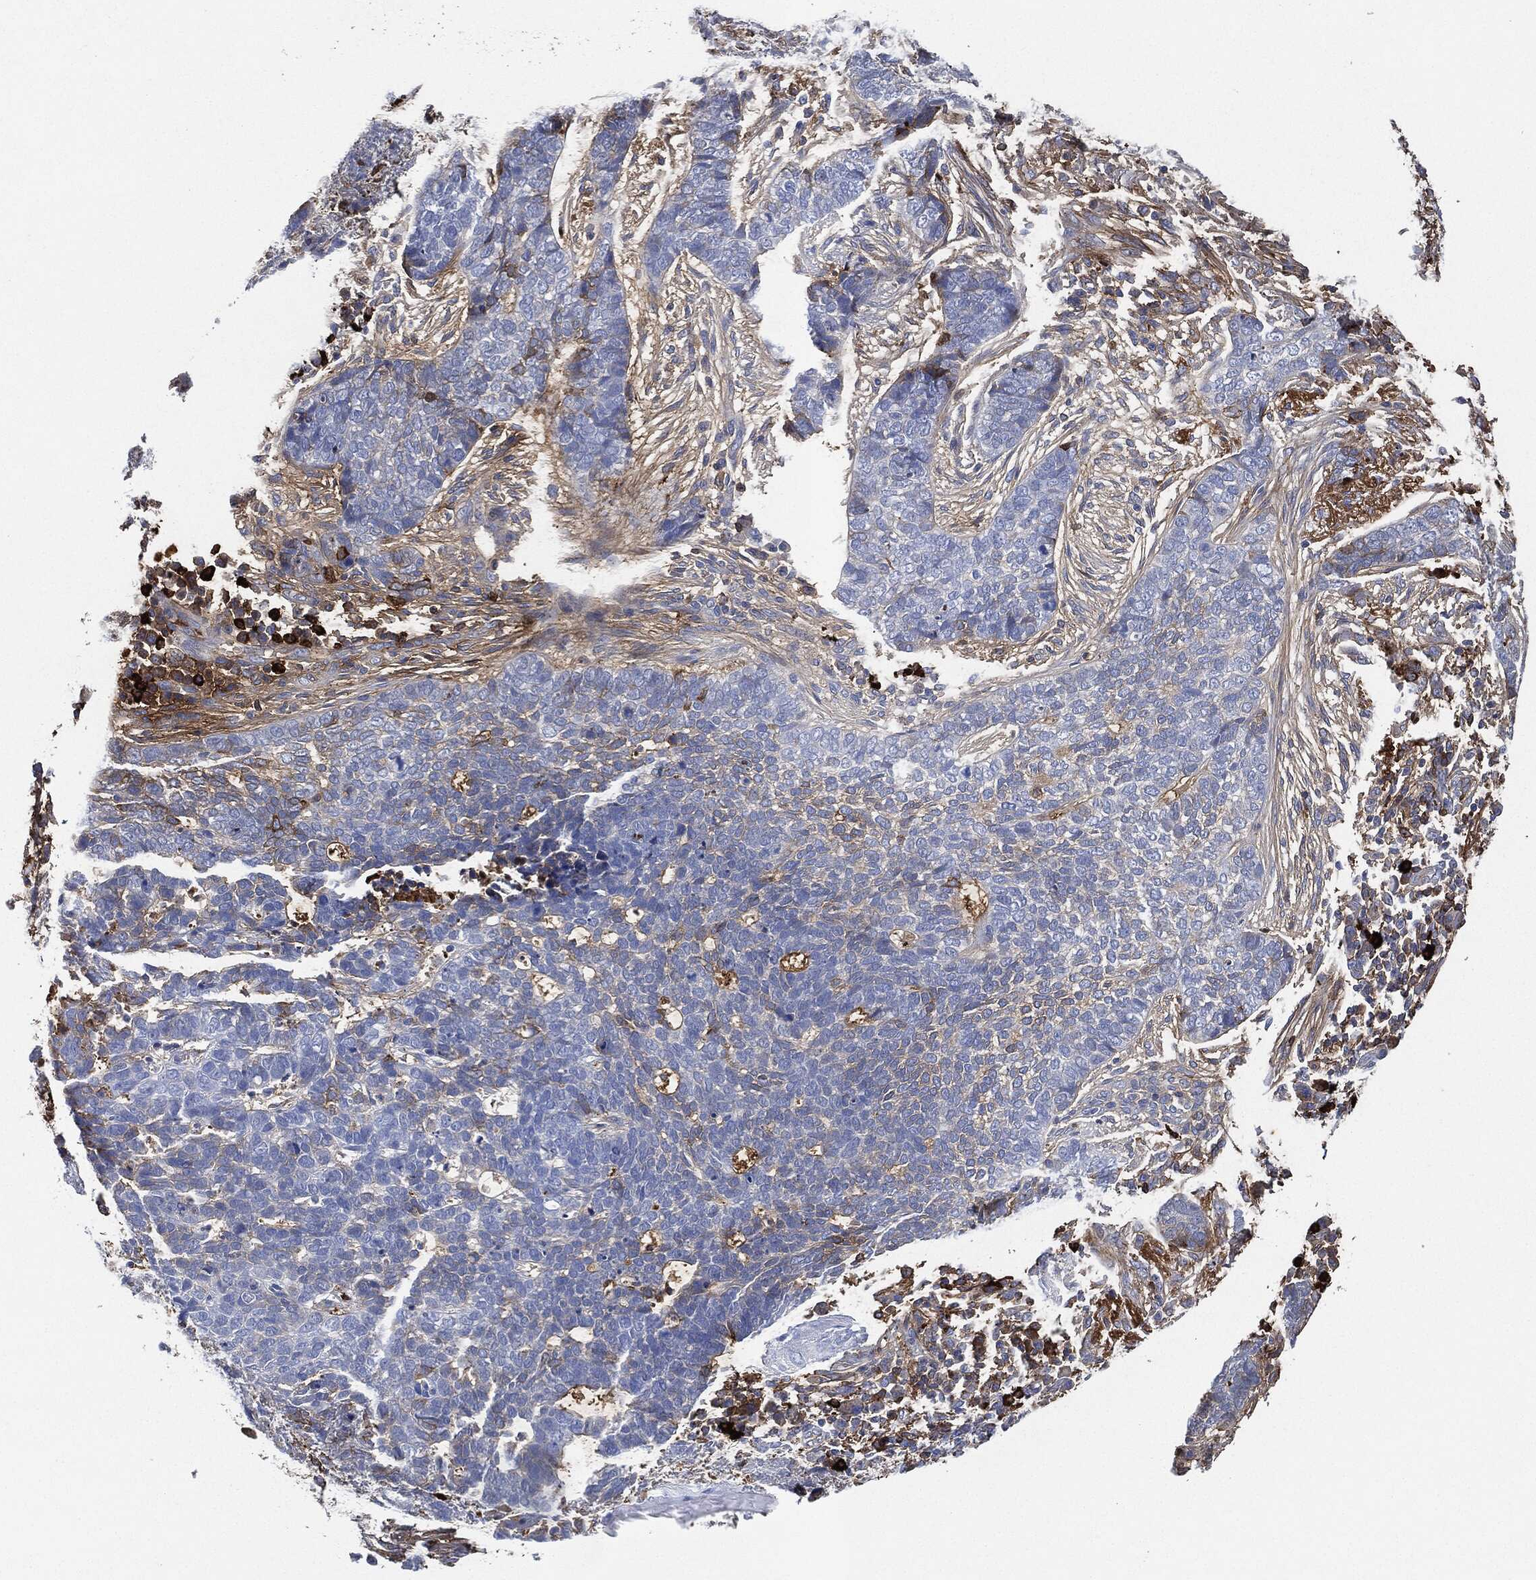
{"staining": {"intensity": "negative", "quantity": "none", "location": "none"}, "tissue": "skin cancer", "cell_type": "Tumor cells", "image_type": "cancer", "snomed": [{"axis": "morphology", "description": "Squamous cell carcinoma, NOS"}, {"axis": "topography", "description": "Skin"}], "caption": "Immunohistochemistry (IHC) image of neoplastic tissue: skin cancer stained with DAB reveals no significant protein staining in tumor cells.", "gene": "IGLV6-57", "patient": {"sex": "male", "age": 88}}